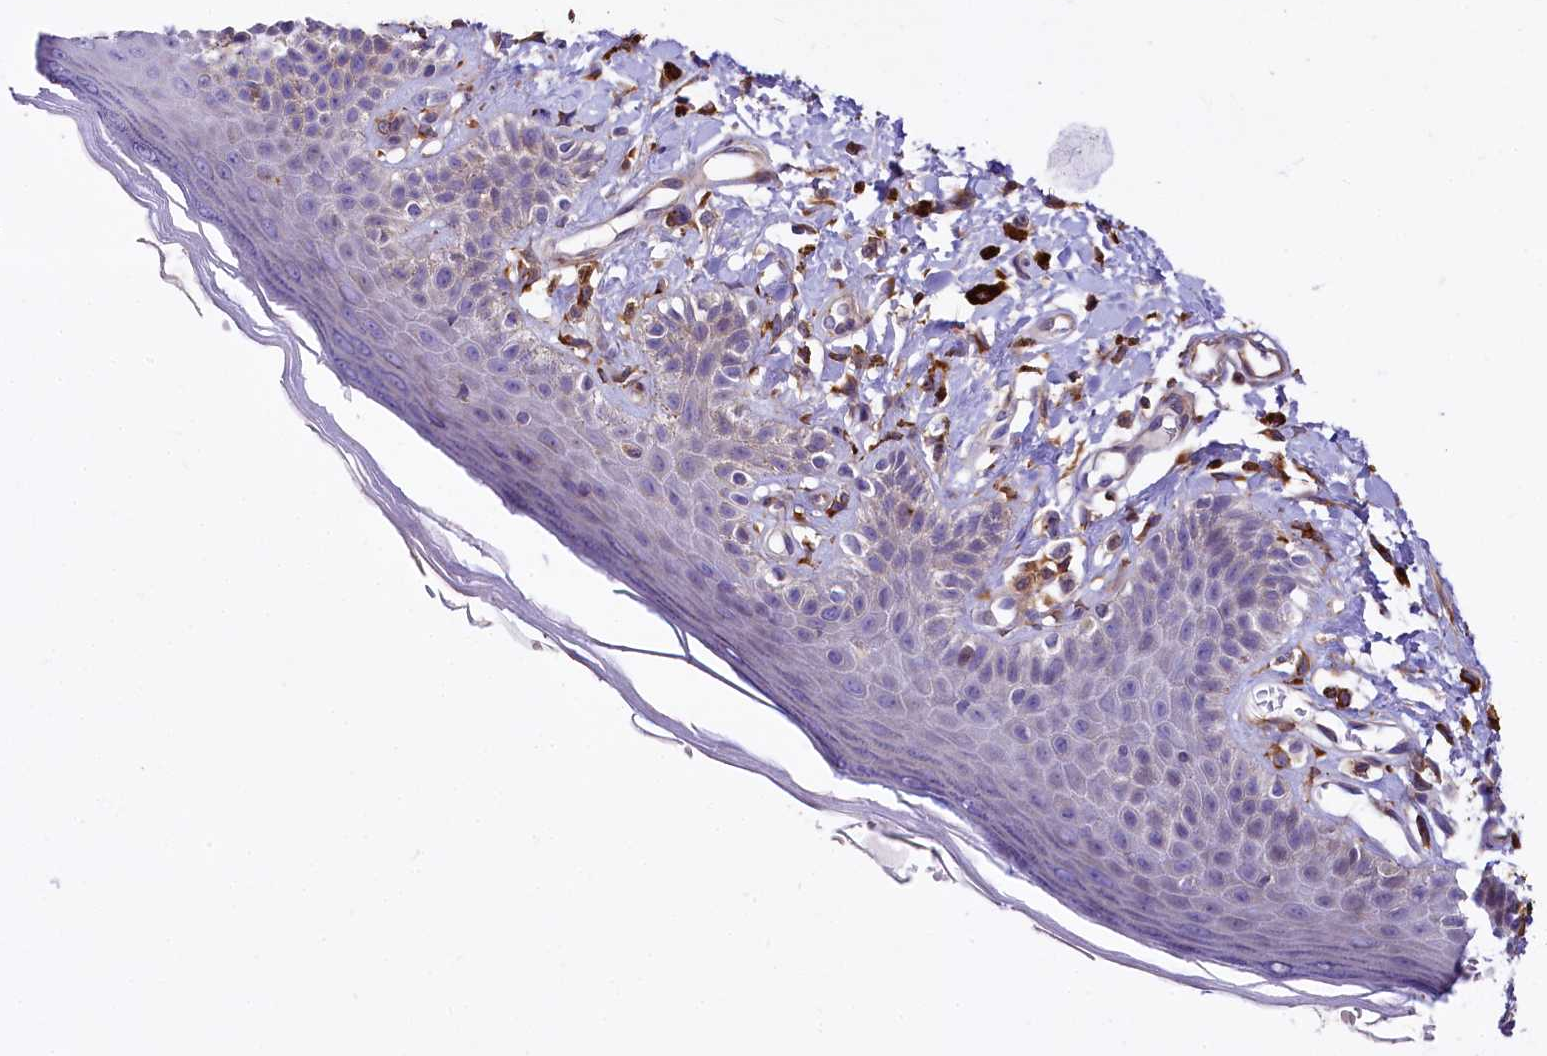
{"staining": {"intensity": "weak", "quantity": "<25%", "location": "cytoplasmic/membranous"}, "tissue": "skin", "cell_type": "Epidermal cells", "image_type": "normal", "snomed": [{"axis": "morphology", "description": "Normal tissue, NOS"}, {"axis": "topography", "description": "Anal"}], "caption": "IHC image of unremarkable human skin stained for a protein (brown), which displays no positivity in epidermal cells. (DAB (3,3'-diaminobenzidine) immunohistochemistry (IHC) visualized using brightfield microscopy, high magnification).", "gene": "FCHSD2", "patient": {"sex": "female", "age": 78}}